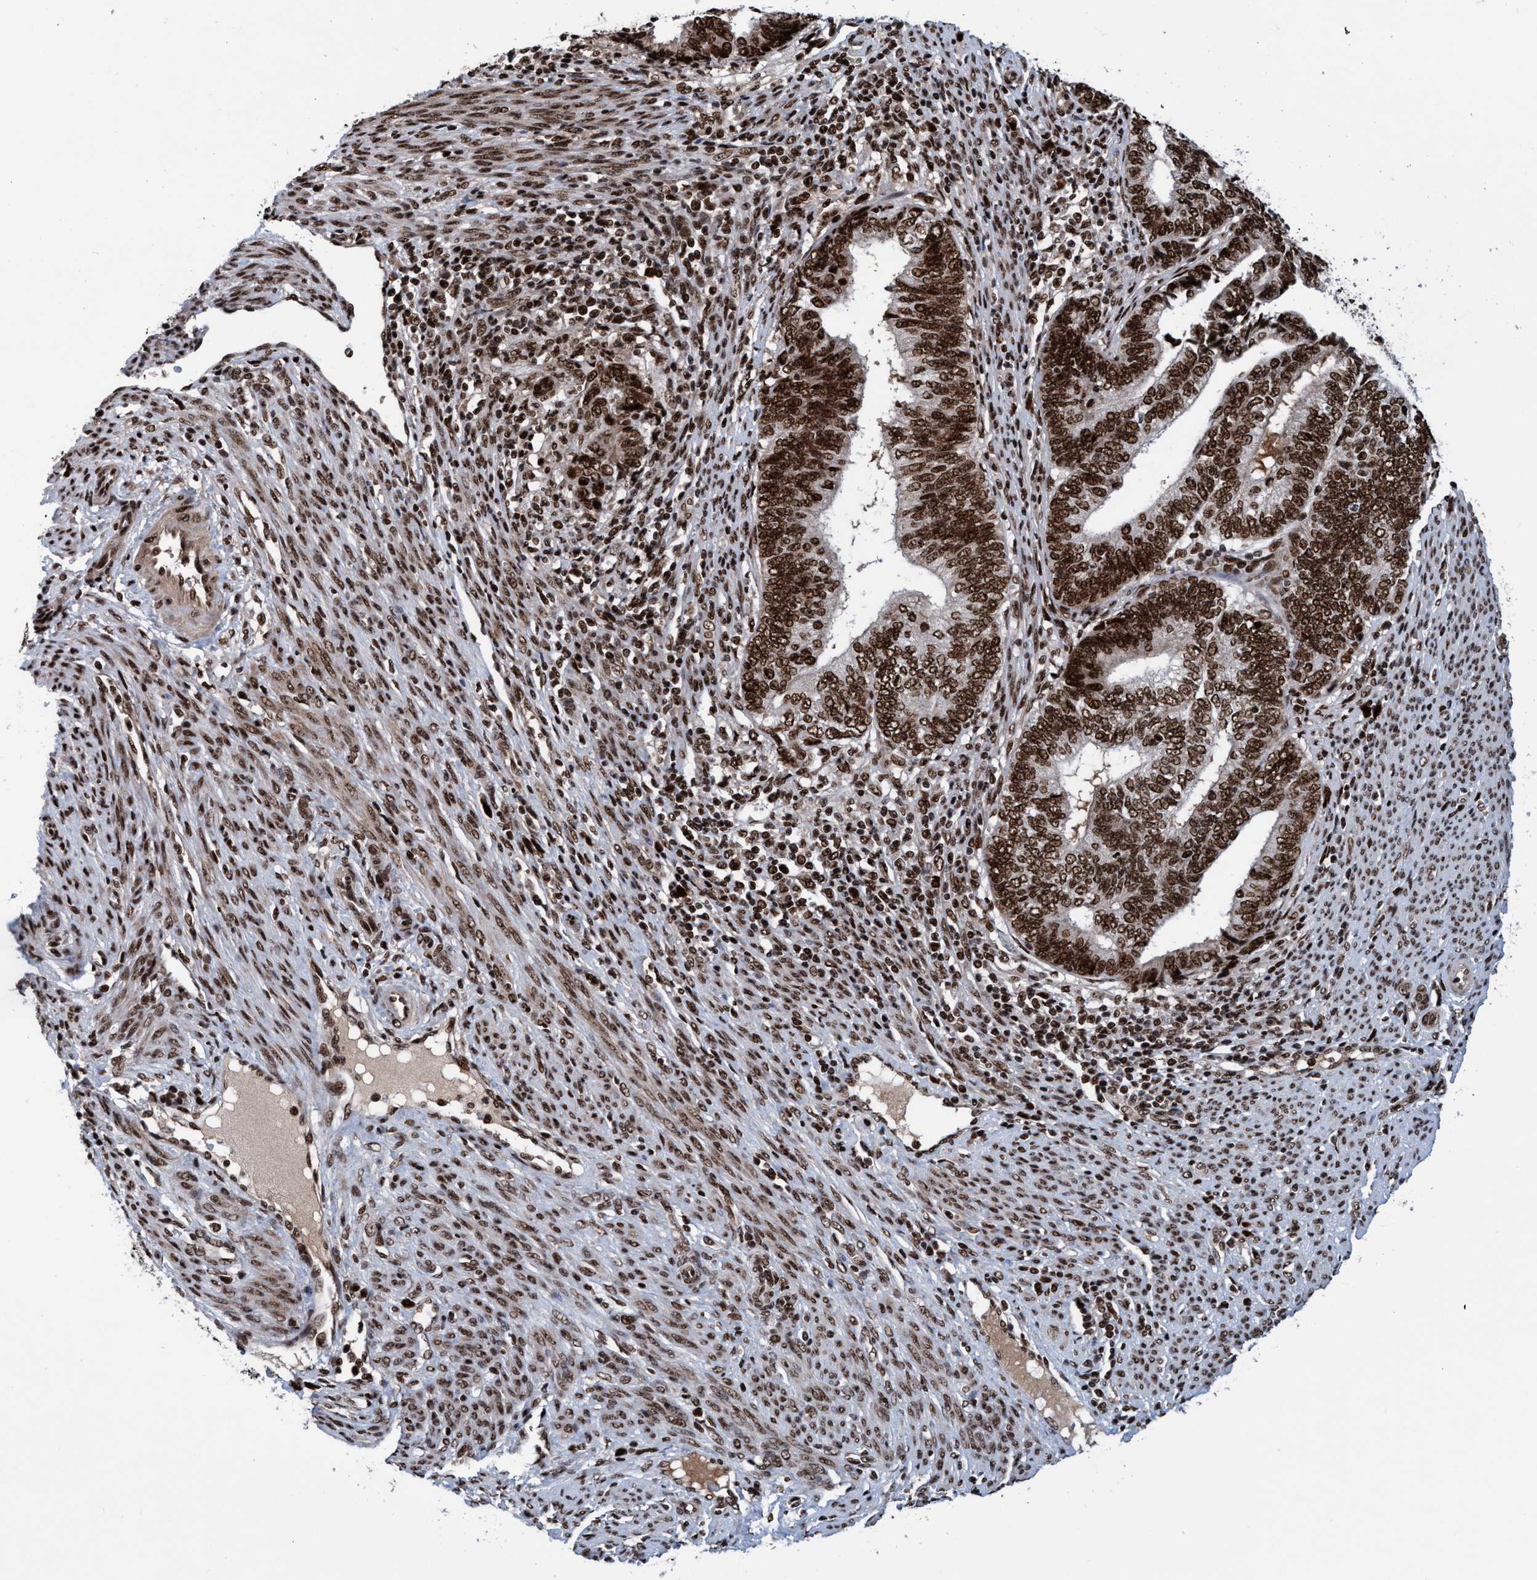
{"staining": {"intensity": "strong", "quantity": ">75%", "location": "nuclear"}, "tissue": "endometrial cancer", "cell_type": "Tumor cells", "image_type": "cancer", "snomed": [{"axis": "morphology", "description": "Adenocarcinoma, NOS"}, {"axis": "topography", "description": "Uterus"}, {"axis": "topography", "description": "Endometrium"}], "caption": "The histopathology image reveals a brown stain indicating the presence of a protein in the nuclear of tumor cells in endometrial adenocarcinoma. (Brightfield microscopy of DAB IHC at high magnification).", "gene": "TOPBP1", "patient": {"sex": "female", "age": 70}}